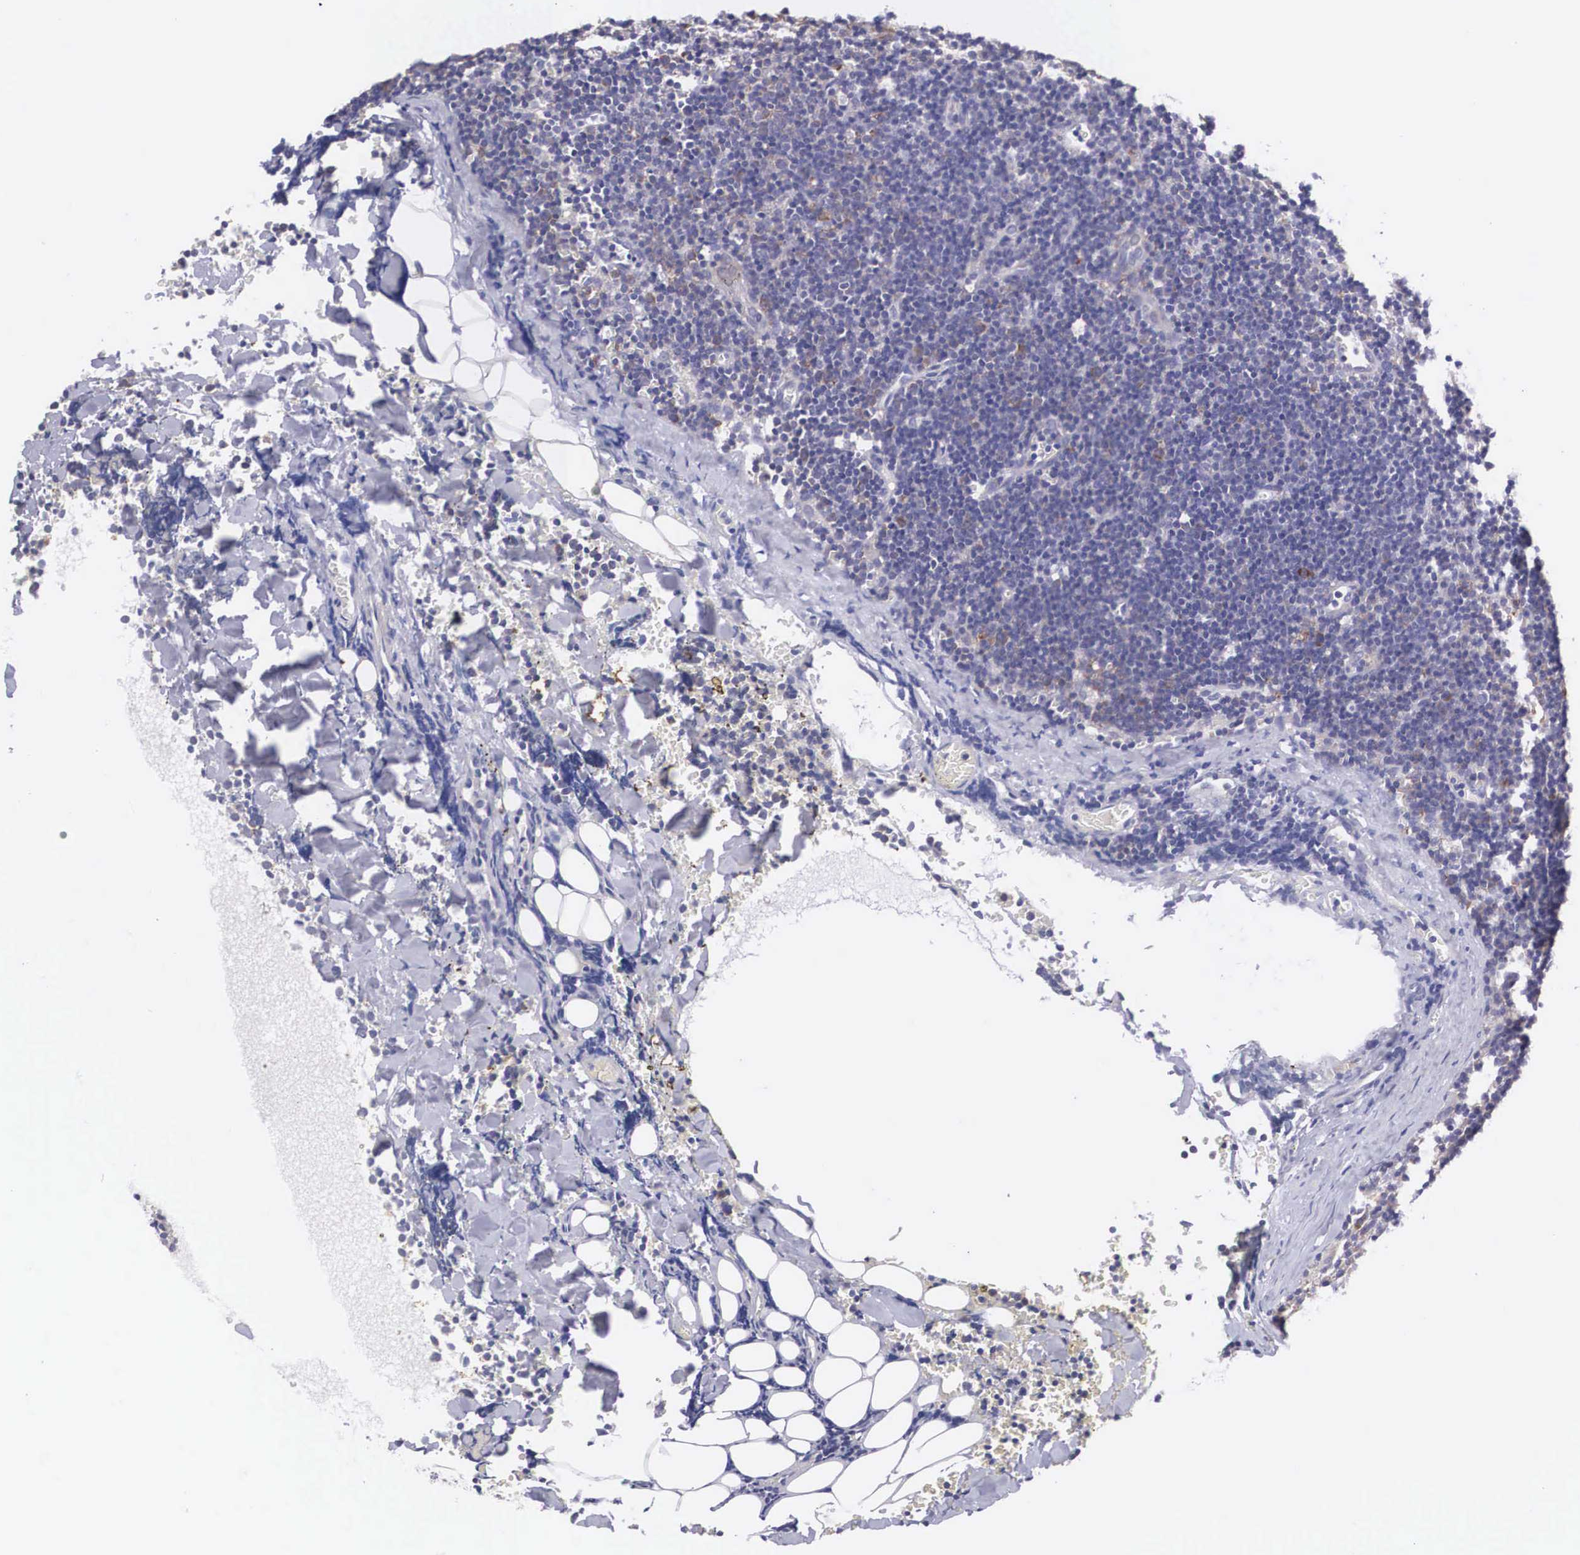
{"staining": {"intensity": "weak", "quantity": "<25%", "location": "cytoplasmic/membranous"}, "tissue": "lymphoma", "cell_type": "Tumor cells", "image_type": "cancer", "snomed": [{"axis": "morphology", "description": "Malignant lymphoma, non-Hodgkin's type, Low grade"}, {"axis": "topography", "description": "Lymph node"}], "caption": "Immunohistochemistry histopathology image of human lymphoma stained for a protein (brown), which shows no positivity in tumor cells.", "gene": "TXLNG", "patient": {"sex": "male", "age": 57}}